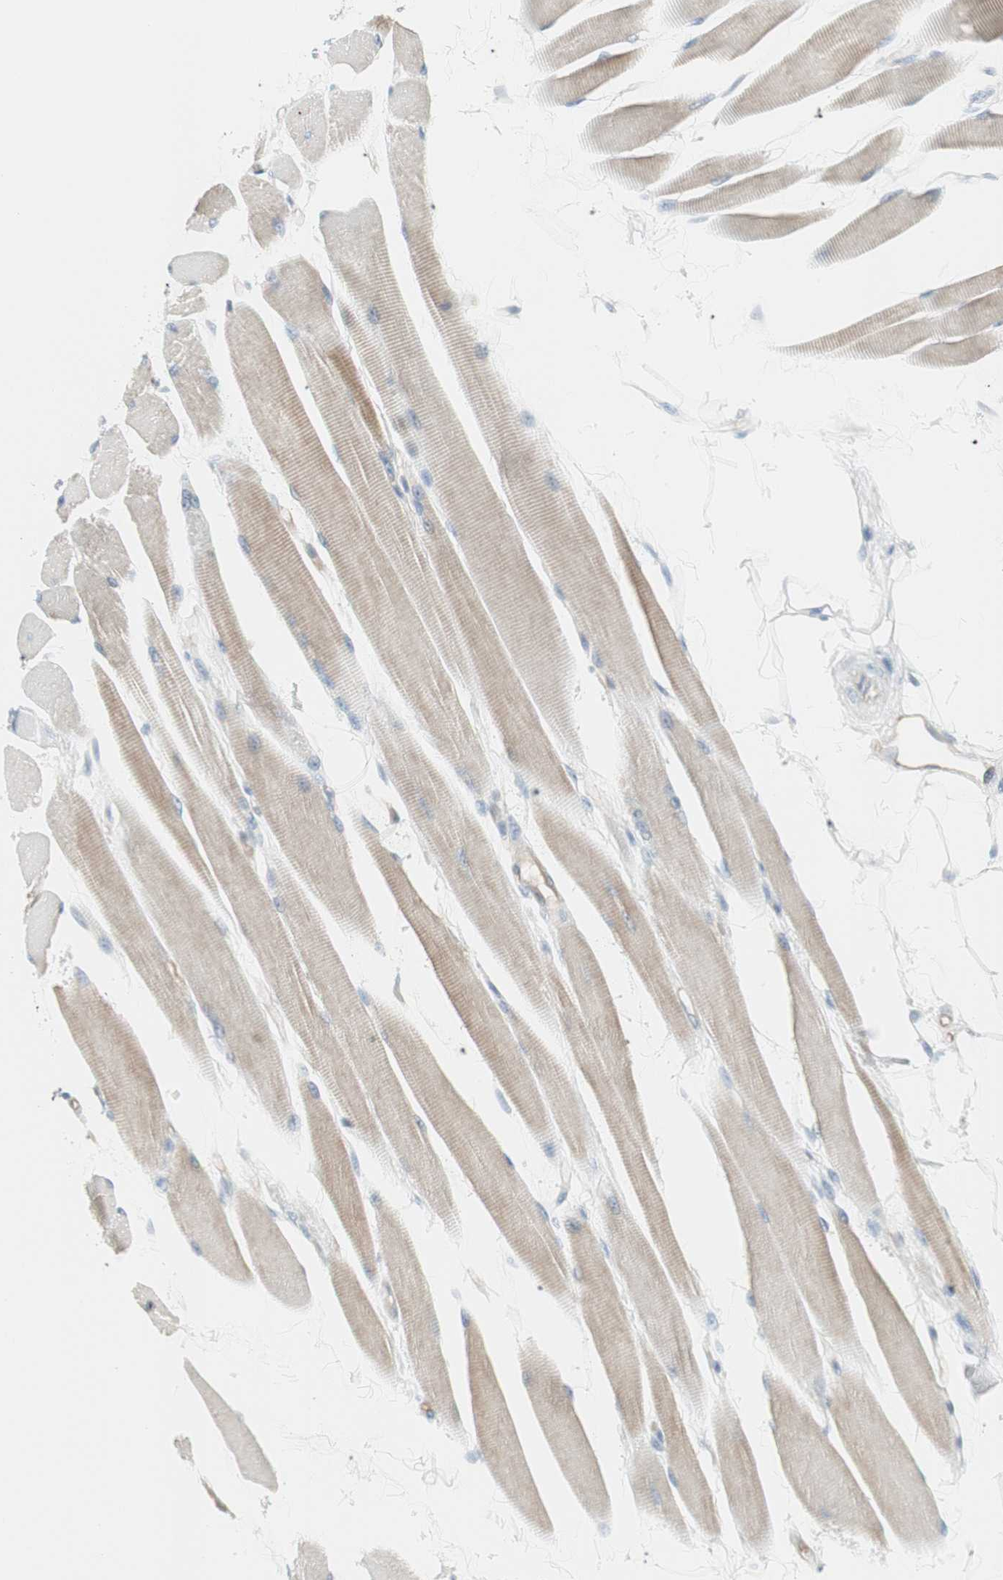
{"staining": {"intensity": "weak", "quantity": "25%-75%", "location": "cytoplasmic/membranous"}, "tissue": "skeletal muscle", "cell_type": "Myocytes", "image_type": "normal", "snomed": [{"axis": "morphology", "description": "Normal tissue, NOS"}, {"axis": "topography", "description": "Skeletal muscle"}, {"axis": "topography", "description": "Peripheral nerve tissue"}], "caption": "A low amount of weak cytoplasmic/membranous positivity is seen in approximately 25%-75% of myocytes in unremarkable skeletal muscle. (DAB (3,3'-diaminobenzidine) IHC with brightfield microscopy, high magnification).", "gene": "MAP4K1", "patient": {"sex": "female", "age": 84}}